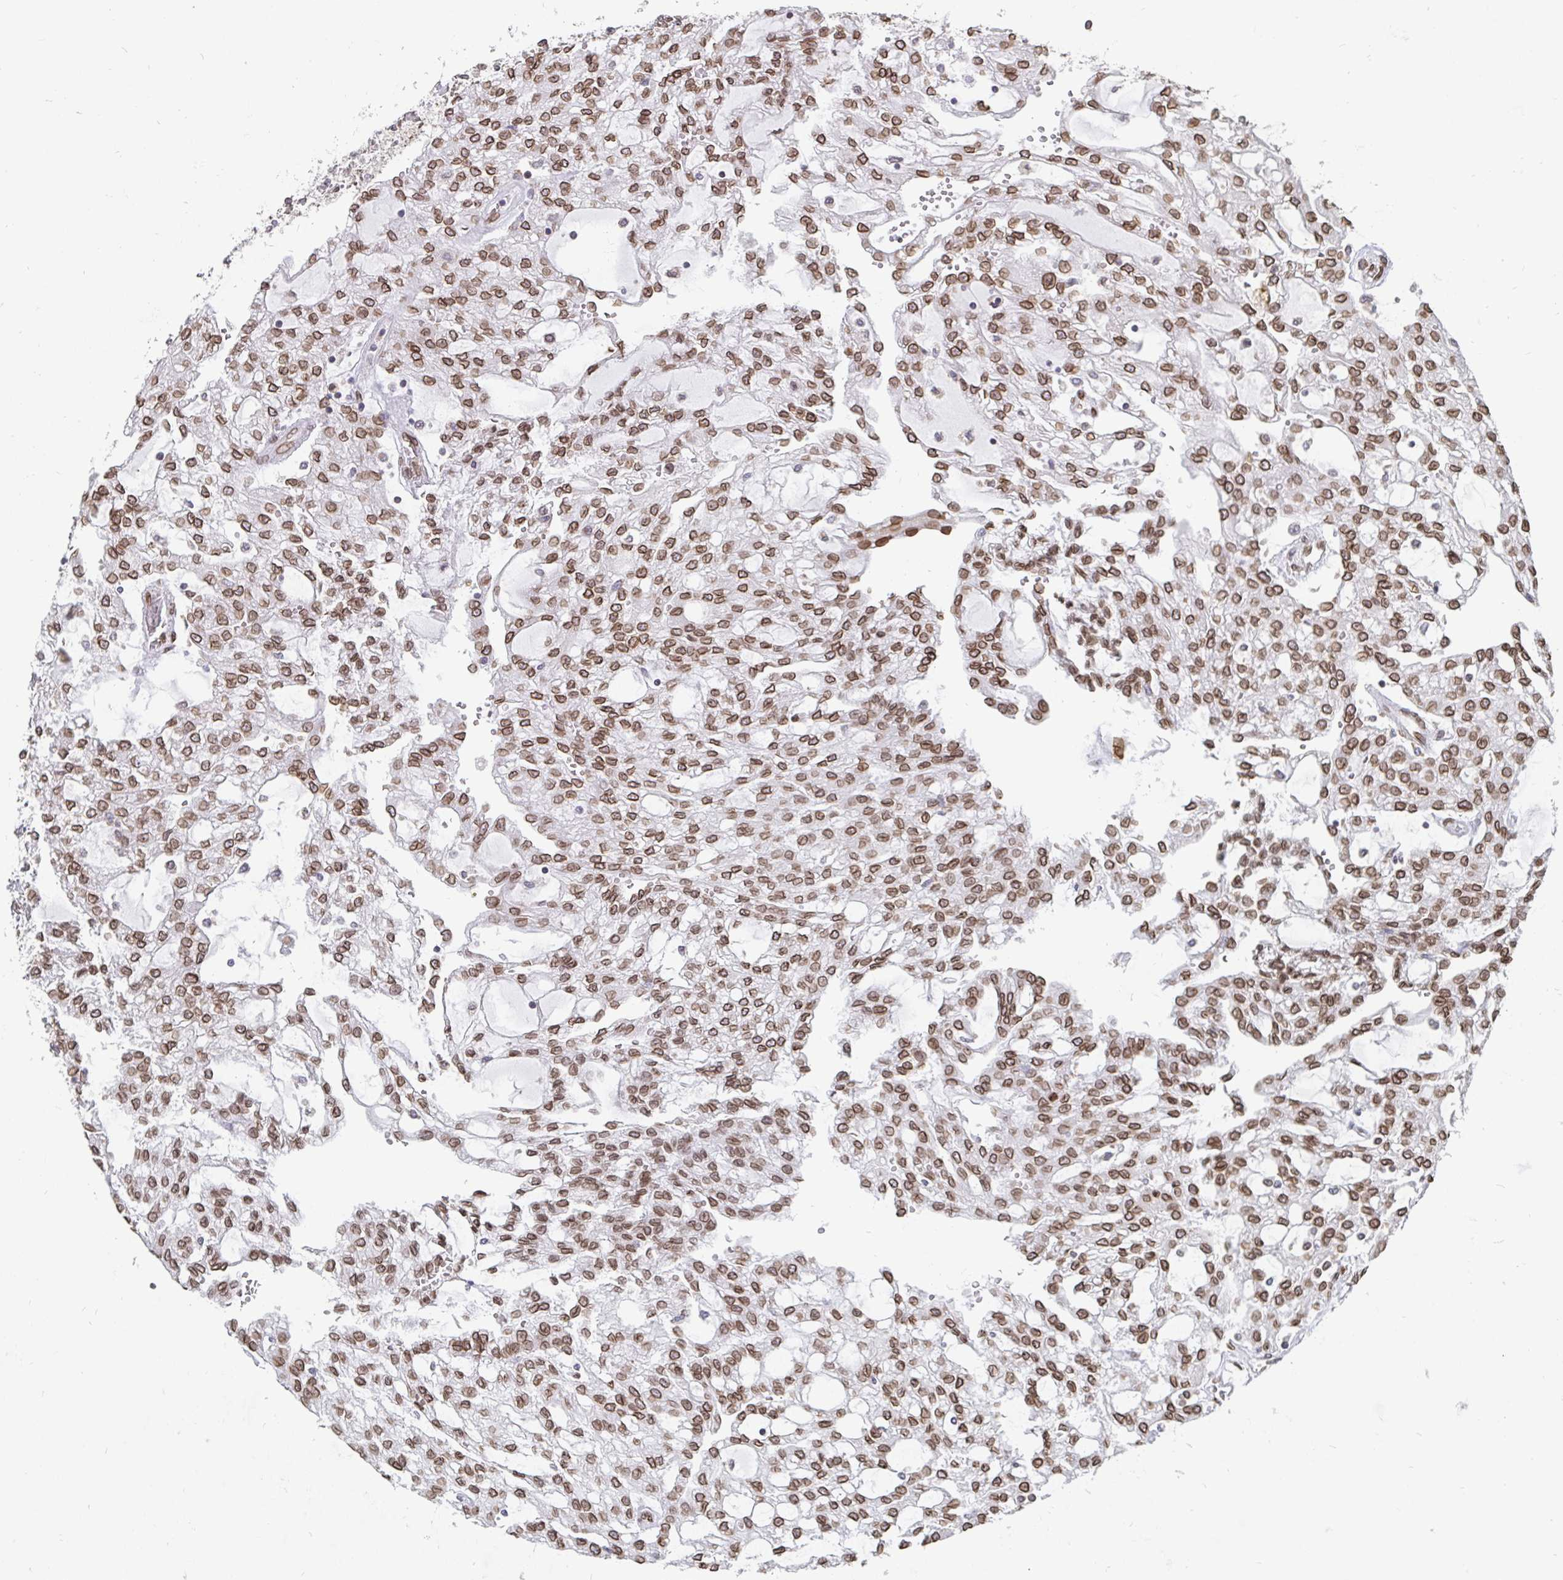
{"staining": {"intensity": "moderate", "quantity": ">75%", "location": "cytoplasmic/membranous,nuclear"}, "tissue": "renal cancer", "cell_type": "Tumor cells", "image_type": "cancer", "snomed": [{"axis": "morphology", "description": "Adenocarcinoma, NOS"}, {"axis": "topography", "description": "Kidney"}], "caption": "Renal adenocarcinoma tissue demonstrates moderate cytoplasmic/membranous and nuclear positivity in about >75% of tumor cells", "gene": "EMD", "patient": {"sex": "male", "age": 63}}